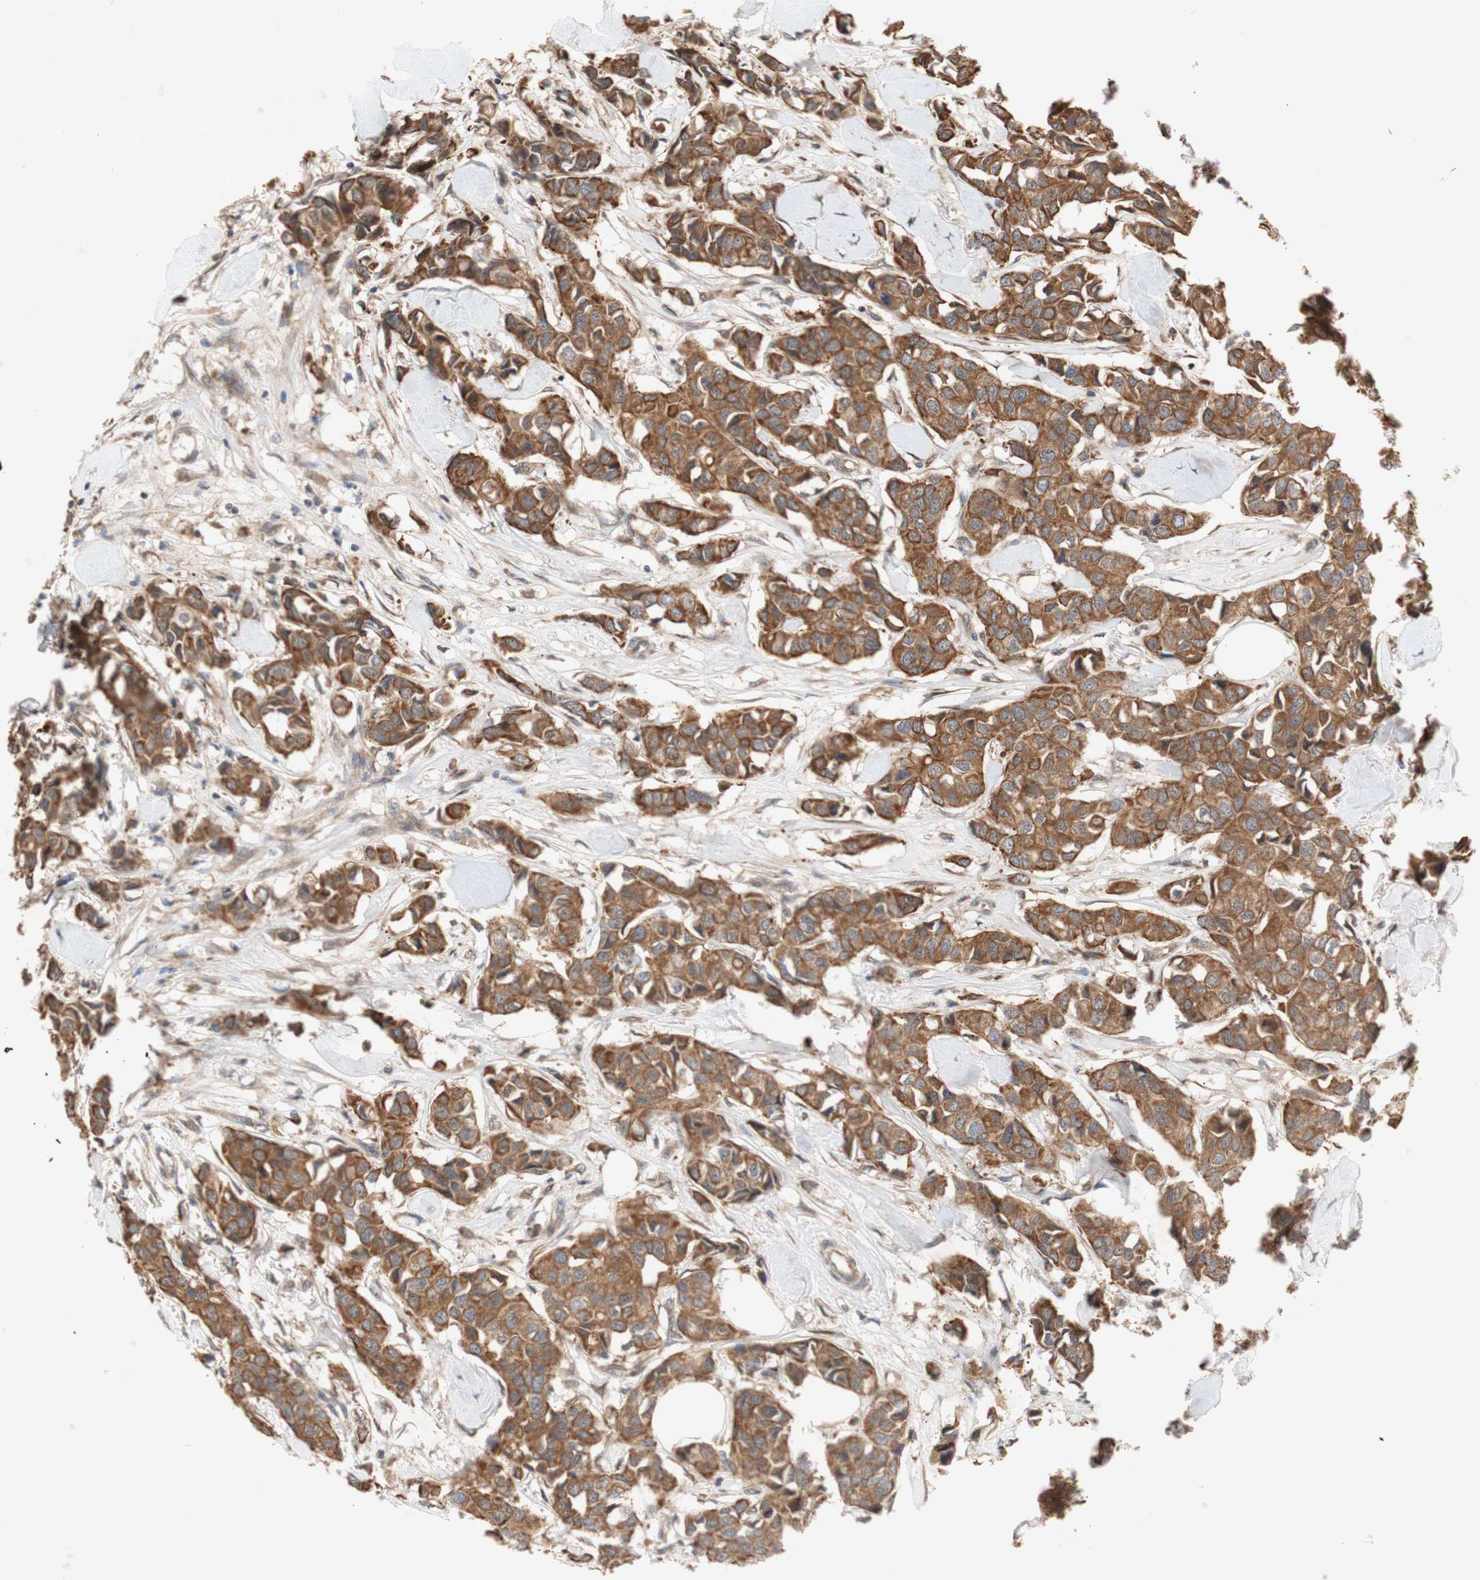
{"staining": {"intensity": "moderate", "quantity": ">75%", "location": "cytoplasmic/membranous"}, "tissue": "breast cancer", "cell_type": "Tumor cells", "image_type": "cancer", "snomed": [{"axis": "morphology", "description": "Duct carcinoma"}, {"axis": "topography", "description": "Breast"}], "caption": "This histopathology image shows immunohistochemistry (IHC) staining of human breast cancer (infiltrating ductal carcinoma), with medium moderate cytoplasmic/membranous staining in approximately >75% of tumor cells.", "gene": "PKN1", "patient": {"sex": "female", "age": 80}}